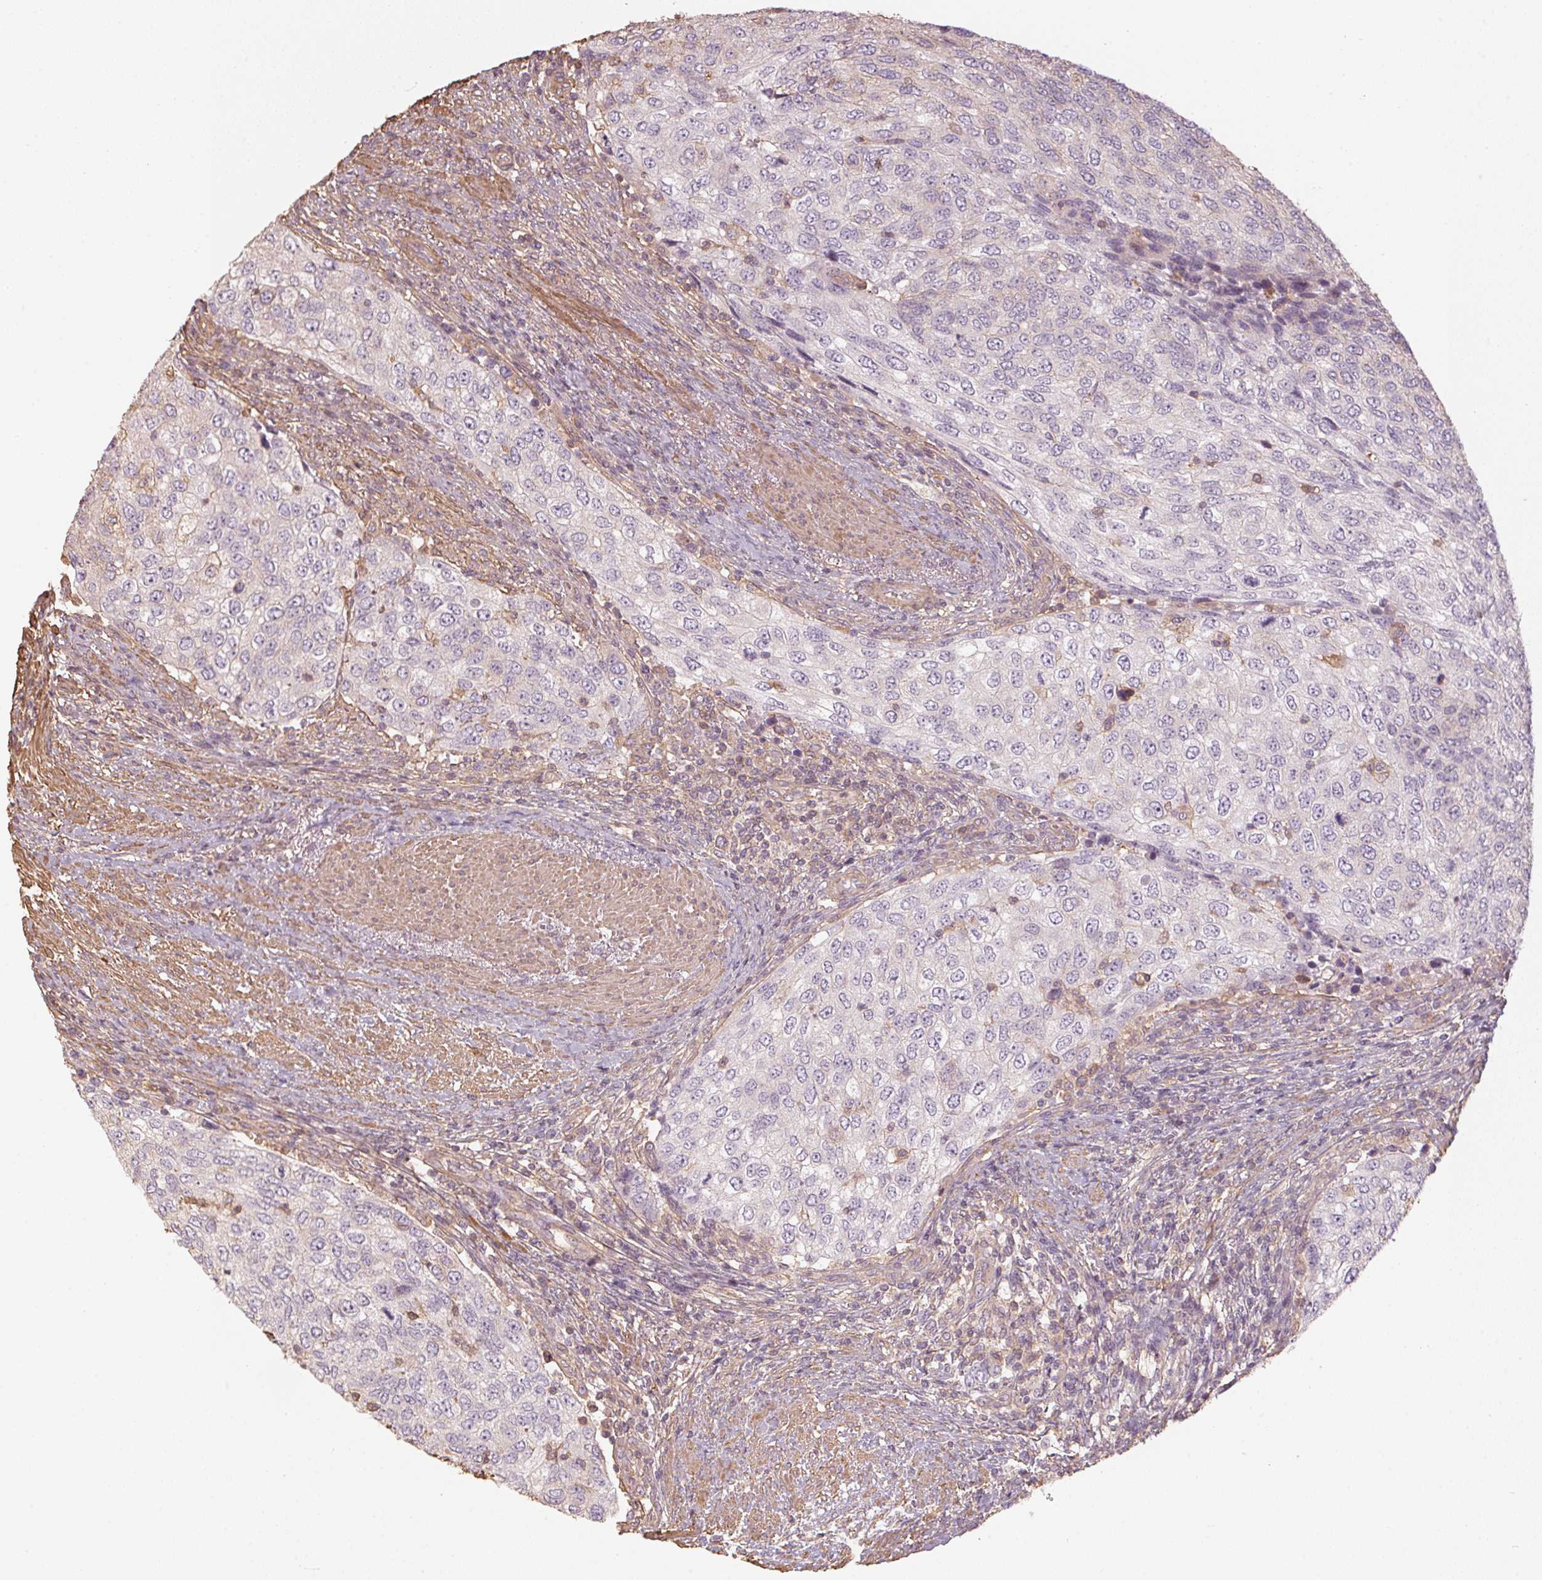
{"staining": {"intensity": "negative", "quantity": "none", "location": "none"}, "tissue": "urothelial cancer", "cell_type": "Tumor cells", "image_type": "cancer", "snomed": [{"axis": "morphology", "description": "Urothelial carcinoma, High grade"}, {"axis": "topography", "description": "Urinary bladder"}], "caption": "IHC image of neoplastic tissue: human high-grade urothelial carcinoma stained with DAB (3,3'-diaminobenzidine) displays no significant protein expression in tumor cells.", "gene": "QDPR", "patient": {"sex": "female", "age": 78}}